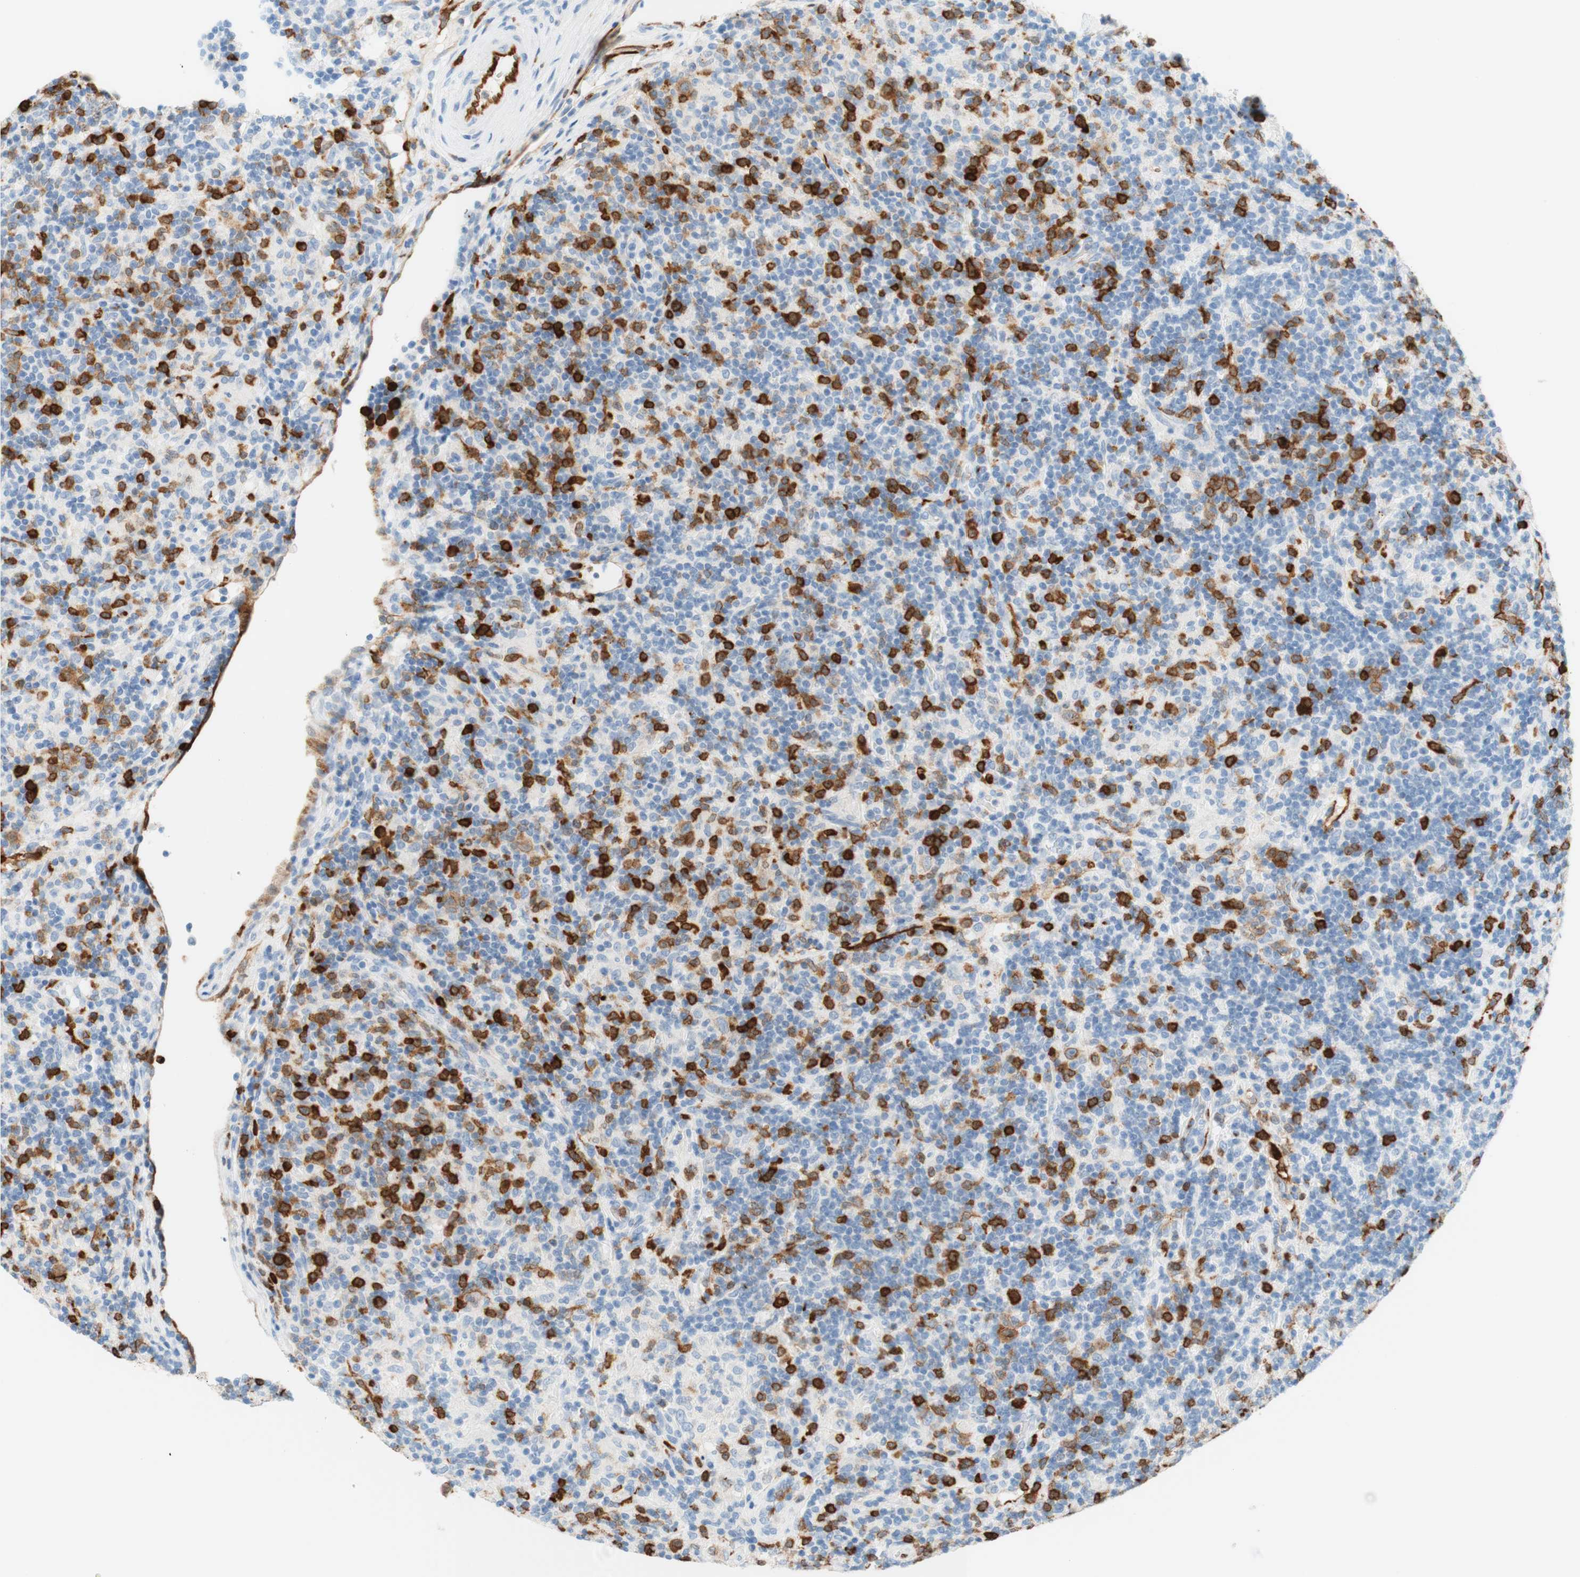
{"staining": {"intensity": "moderate", "quantity": "25%-75%", "location": "cytoplasmic/membranous"}, "tissue": "lymphoma", "cell_type": "Tumor cells", "image_type": "cancer", "snomed": [{"axis": "morphology", "description": "Hodgkin's disease, NOS"}, {"axis": "topography", "description": "Lymph node"}], "caption": "Approximately 25%-75% of tumor cells in human Hodgkin's disease demonstrate moderate cytoplasmic/membranous protein positivity as visualized by brown immunohistochemical staining.", "gene": "STMN1", "patient": {"sex": "male", "age": 70}}